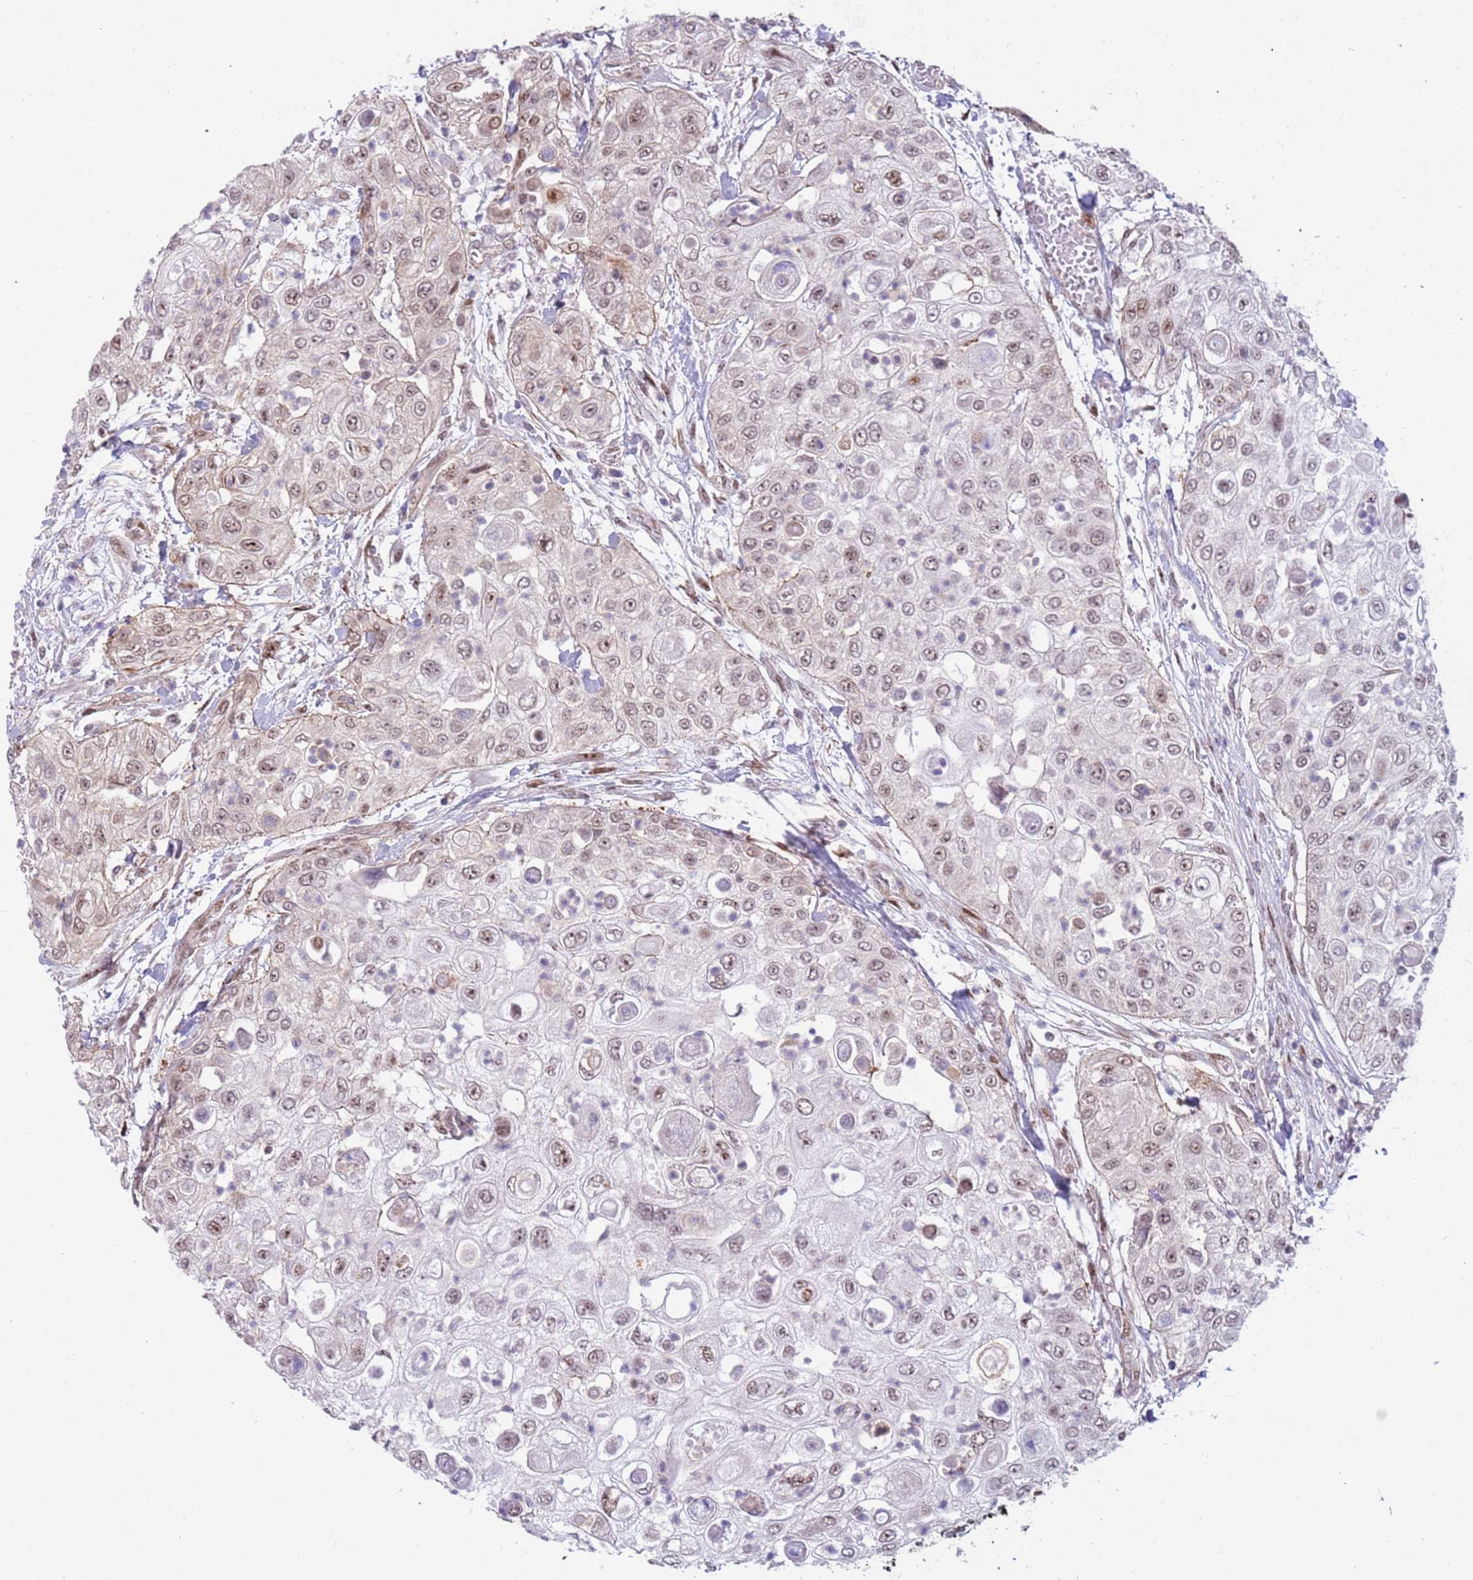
{"staining": {"intensity": "weak", "quantity": "25%-75%", "location": "nuclear"}, "tissue": "urothelial cancer", "cell_type": "Tumor cells", "image_type": "cancer", "snomed": [{"axis": "morphology", "description": "Urothelial carcinoma, High grade"}, {"axis": "topography", "description": "Urinary bladder"}], "caption": "This micrograph shows immunohistochemistry staining of high-grade urothelial carcinoma, with low weak nuclear staining in about 25%-75% of tumor cells.", "gene": "LRMDA", "patient": {"sex": "female", "age": 79}}